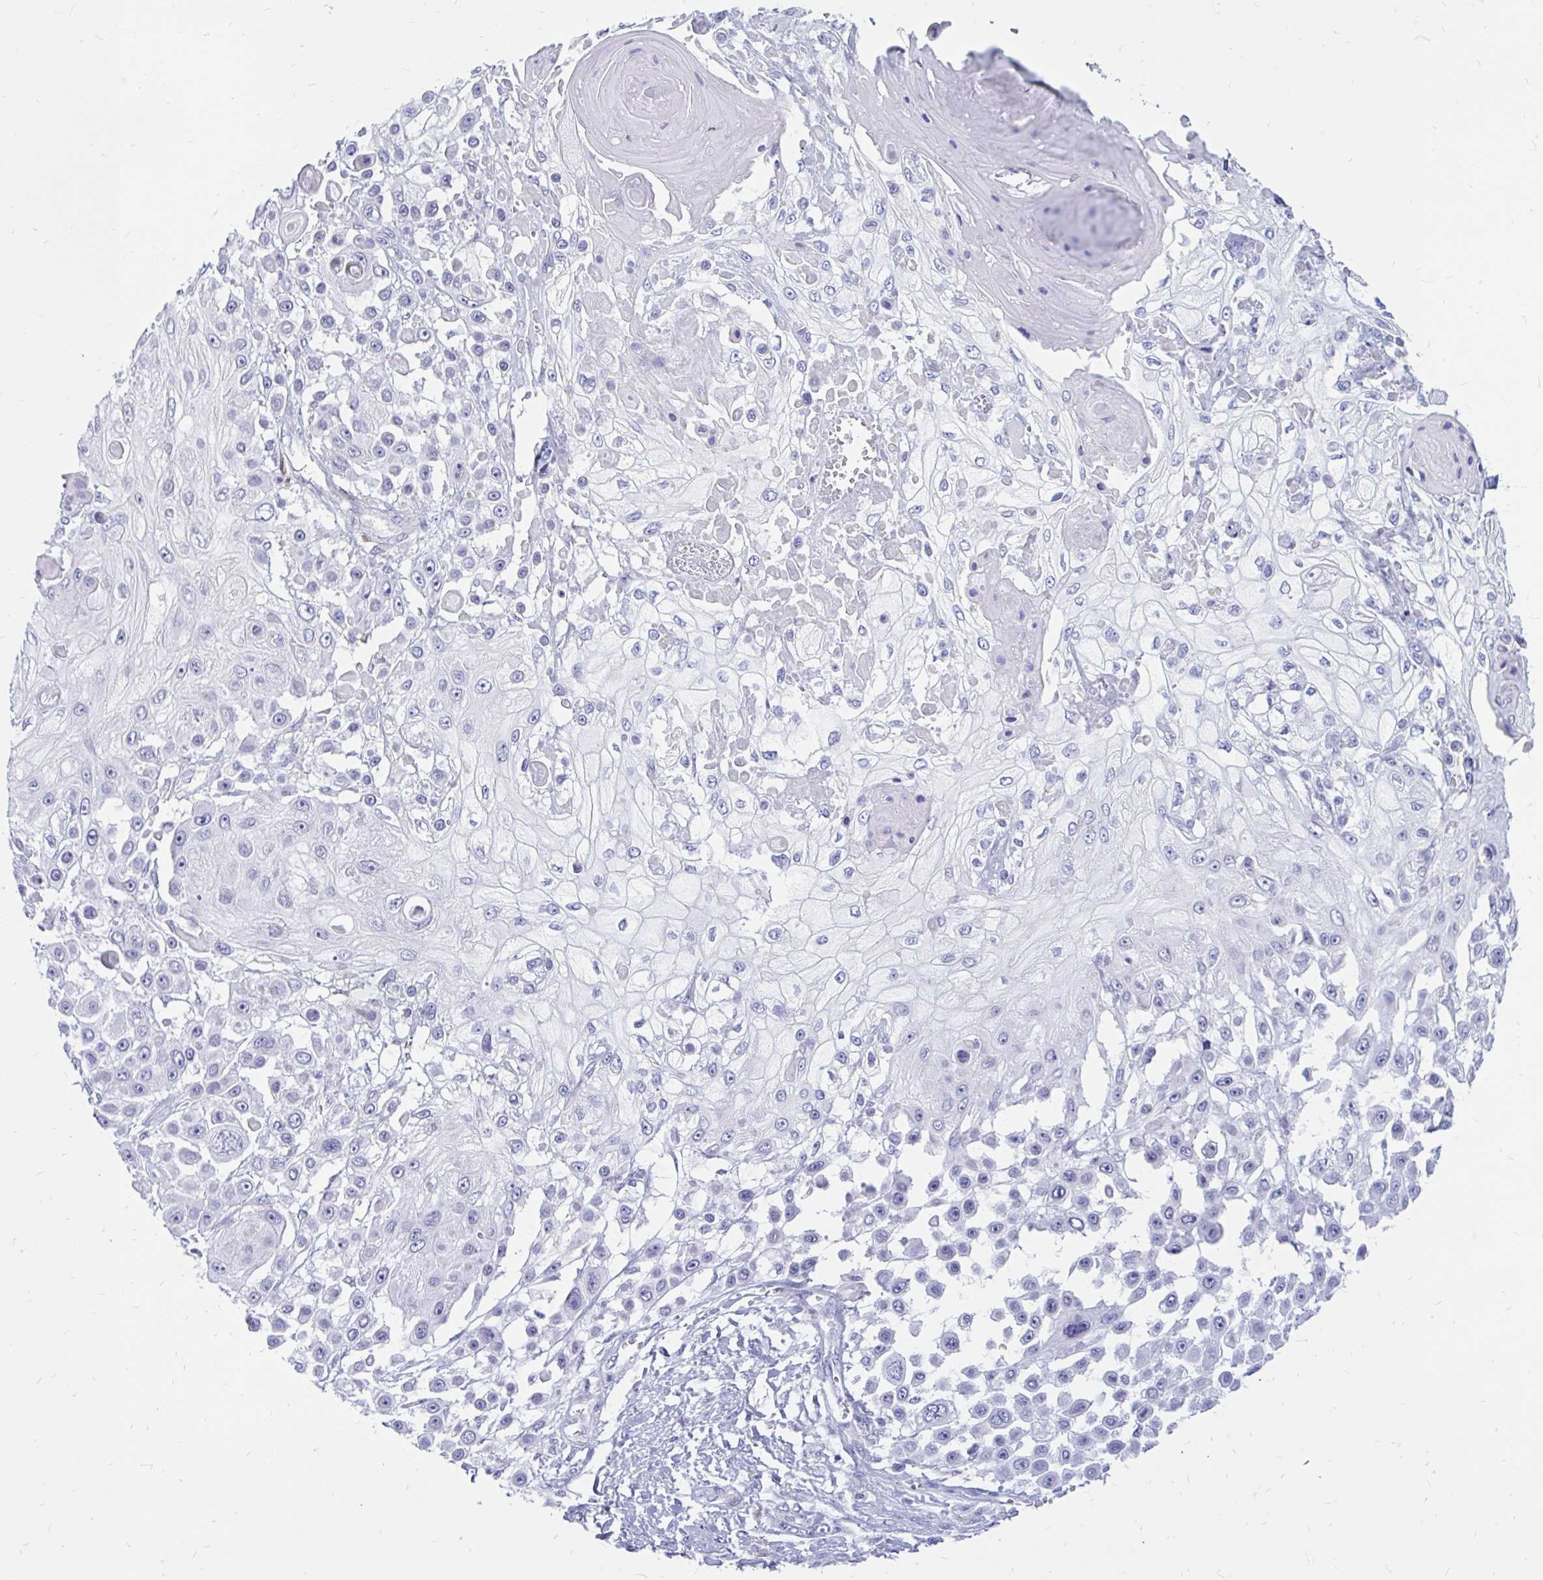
{"staining": {"intensity": "negative", "quantity": "none", "location": "none"}, "tissue": "skin cancer", "cell_type": "Tumor cells", "image_type": "cancer", "snomed": [{"axis": "morphology", "description": "Squamous cell carcinoma, NOS"}, {"axis": "topography", "description": "Skin"}], "caption": "This is a image of immunohistochemistry (IHC) staining of skin cancer, which shows no staining in tumor cells.", "gene": "IGSF5", "patient": {"sex": "male", "age": 67}}